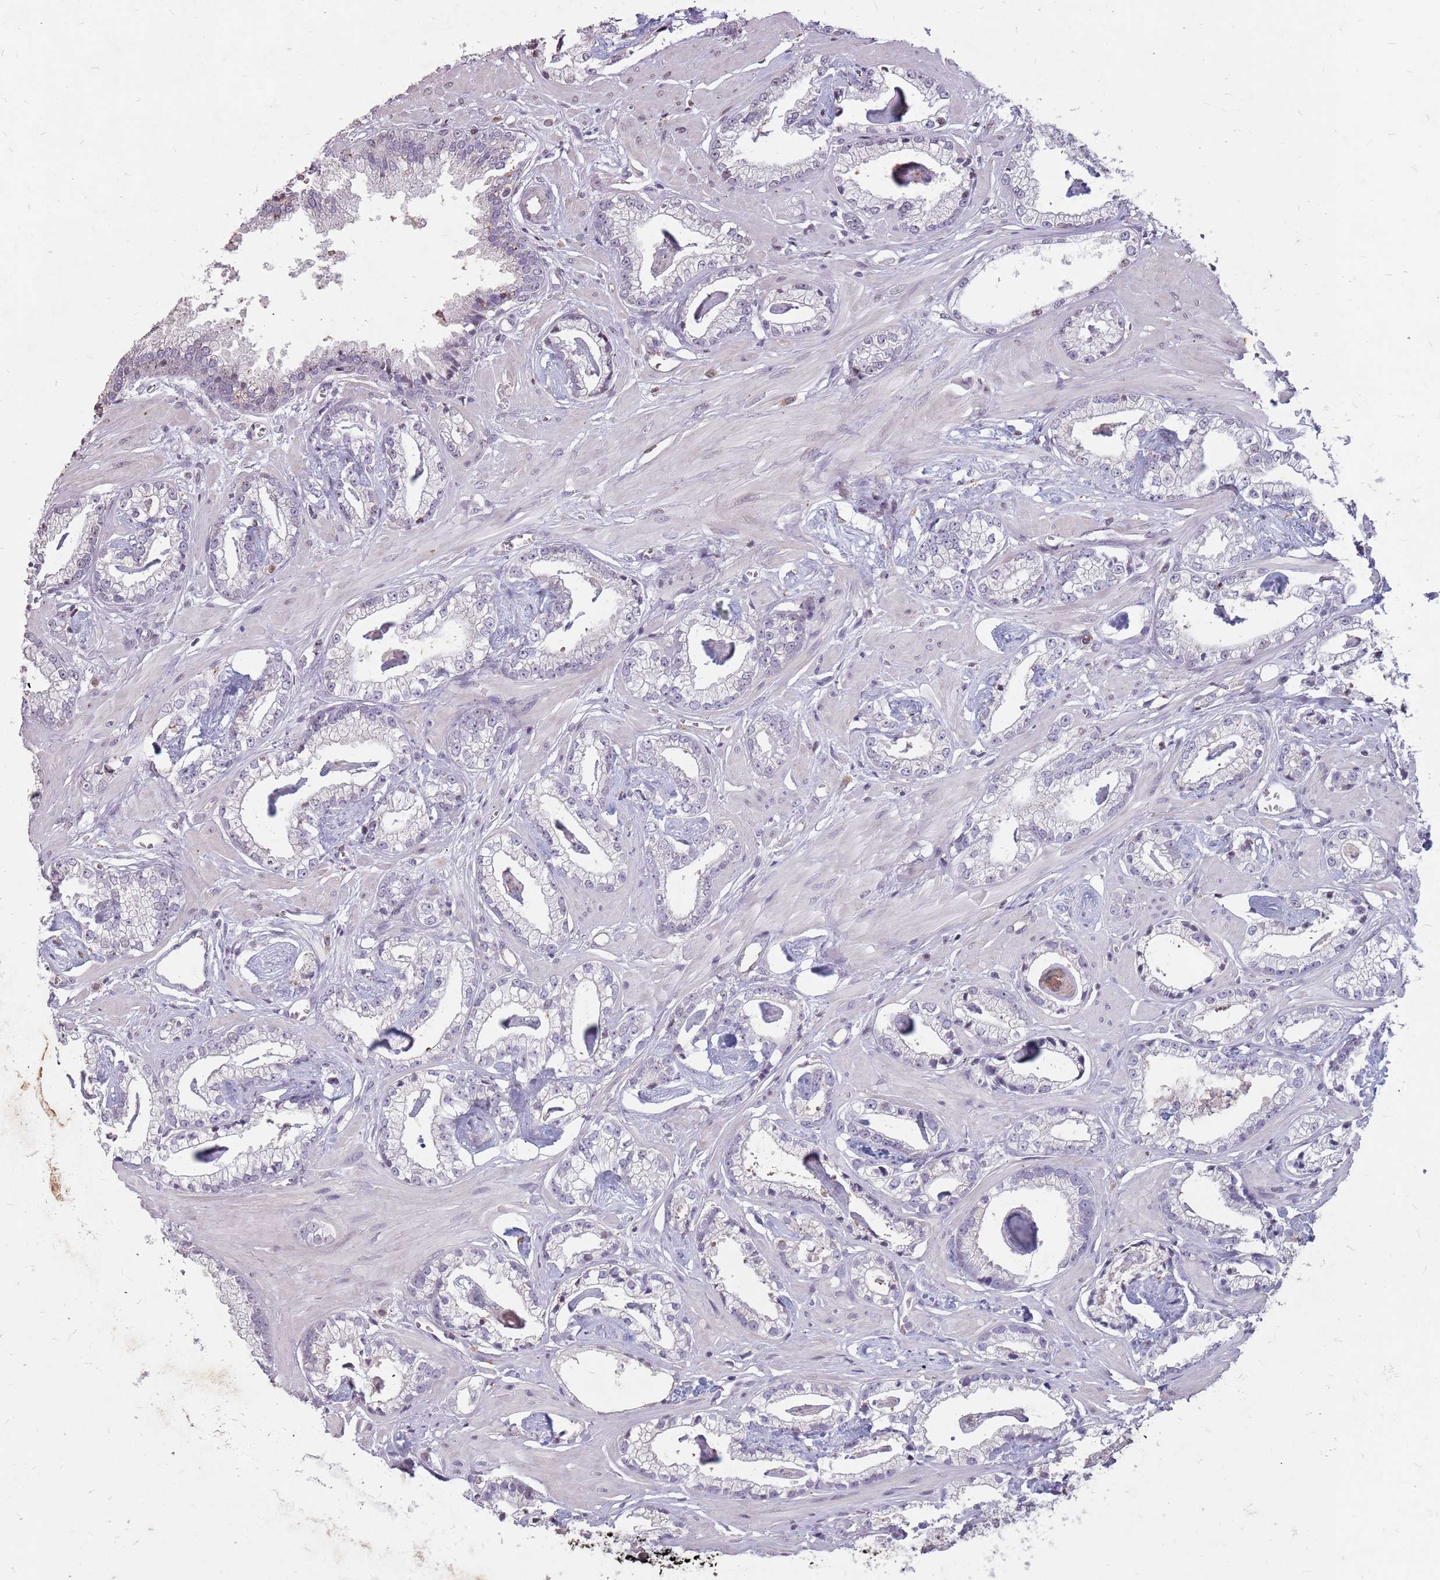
{"staining": {"intensity": "negative", "quantity": "none", "location": "none"}, "tissue": "prostate cancer", "cell_type": "Tumor cells", "image_type": "cancer", "snomed": [{"axis": "morphology", "description": "Adenocarcinoma, Low grade"}, {"axis": "topography", "description": "Prostate"}], "caption": "This is an IHC photomicrograph of human prostate cancer. There is no staining in tumor cells.", "gene": "NEK6", "patient": {"sex": "male", "age": 60}}